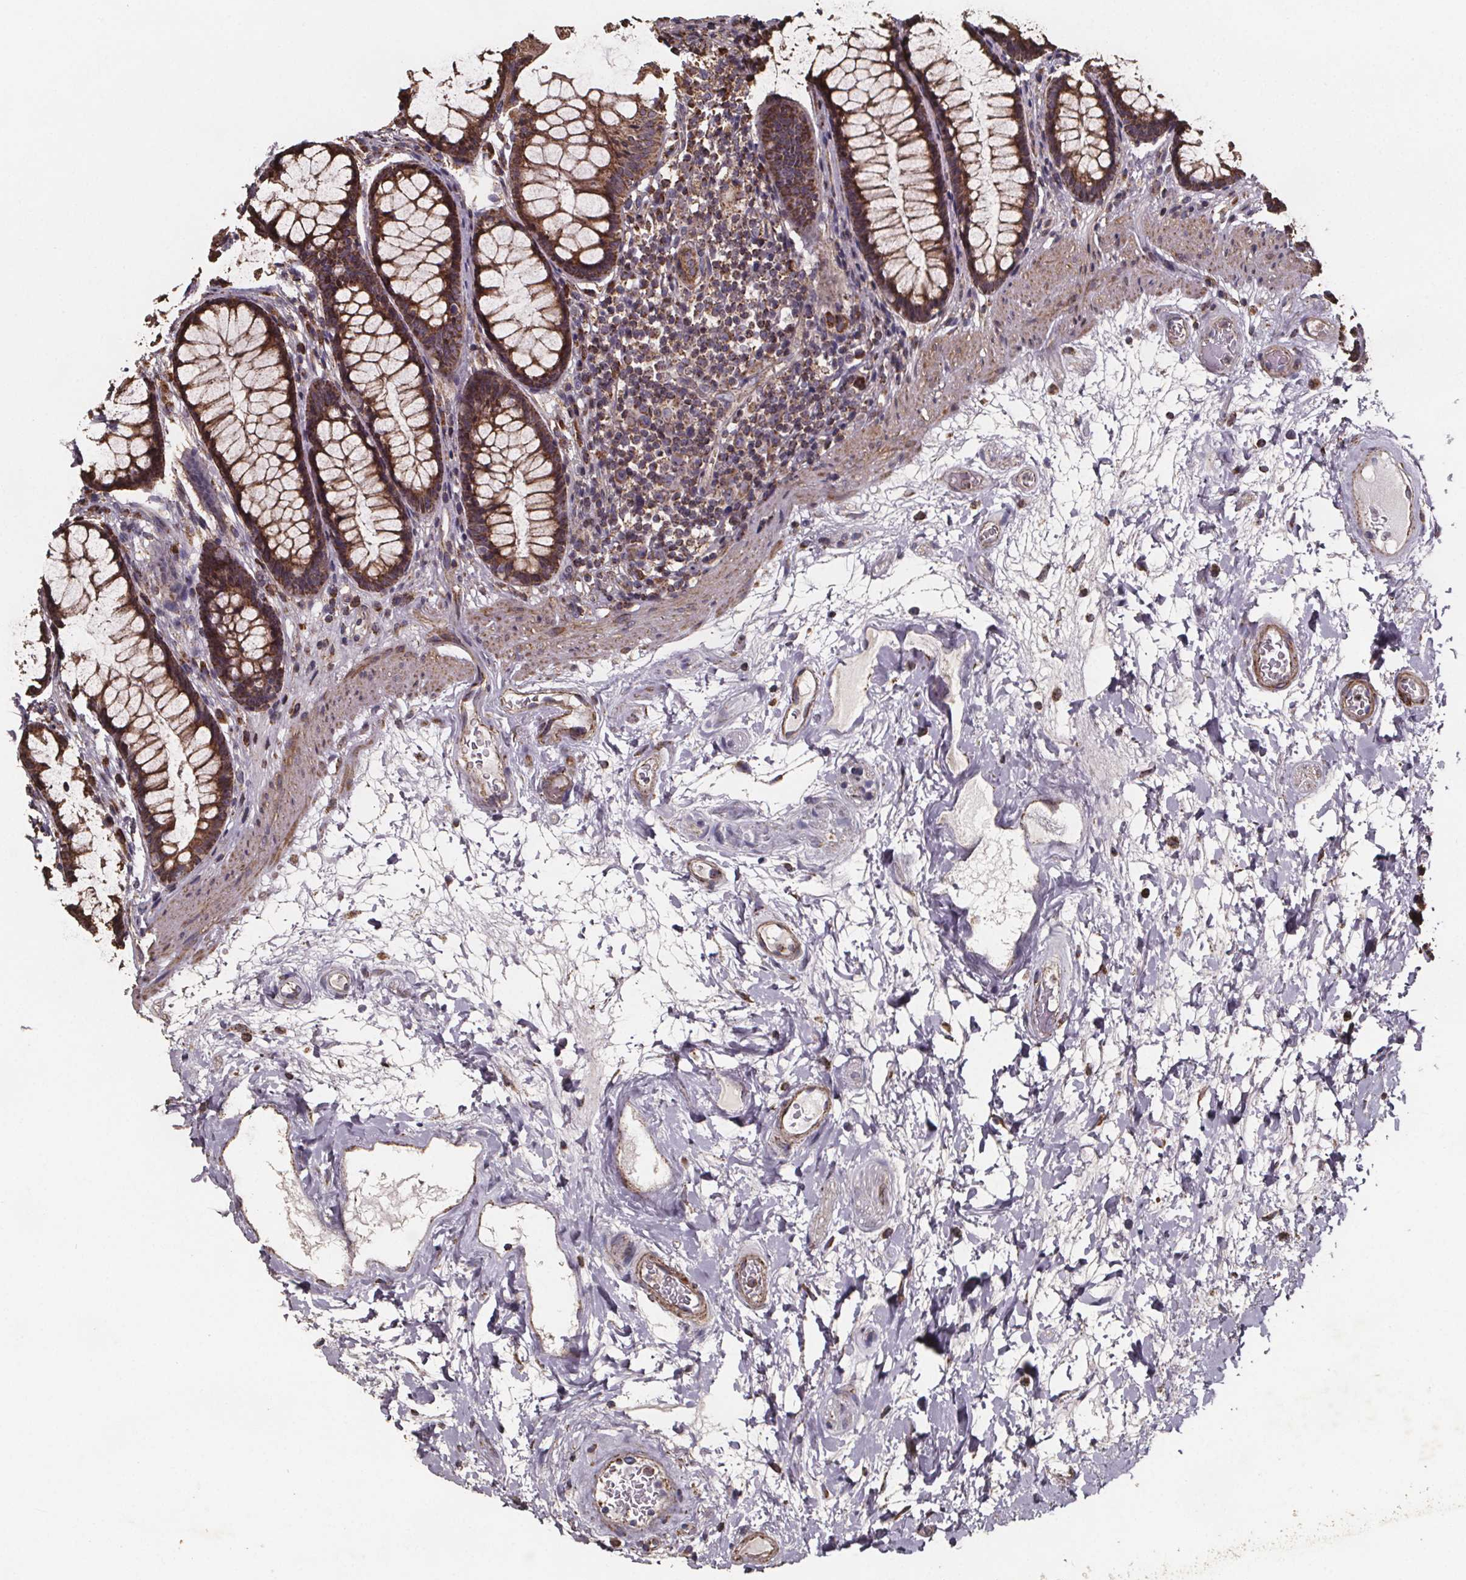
{"staining": {"intensity": "moderate", "quantity": ">75%", "location": "cytoplasmic/membranous"}, "tissue": "rectum", "cell_type": "Glandular cells", "image_type": "normal", "snomed": [{"axis": "morphology", "description": "Normal tissue, NOS"}, {"axis": "topography", "description": "Rectum"}], "caption": "About >75% of glandular cells in unremarkable rectum show moderate cytoplasmic/membranous protein staining as visualized by brown immunohistochemical staining.", "gene": "SLC35D2", "patient": {"sex": "male", "age": 72}}